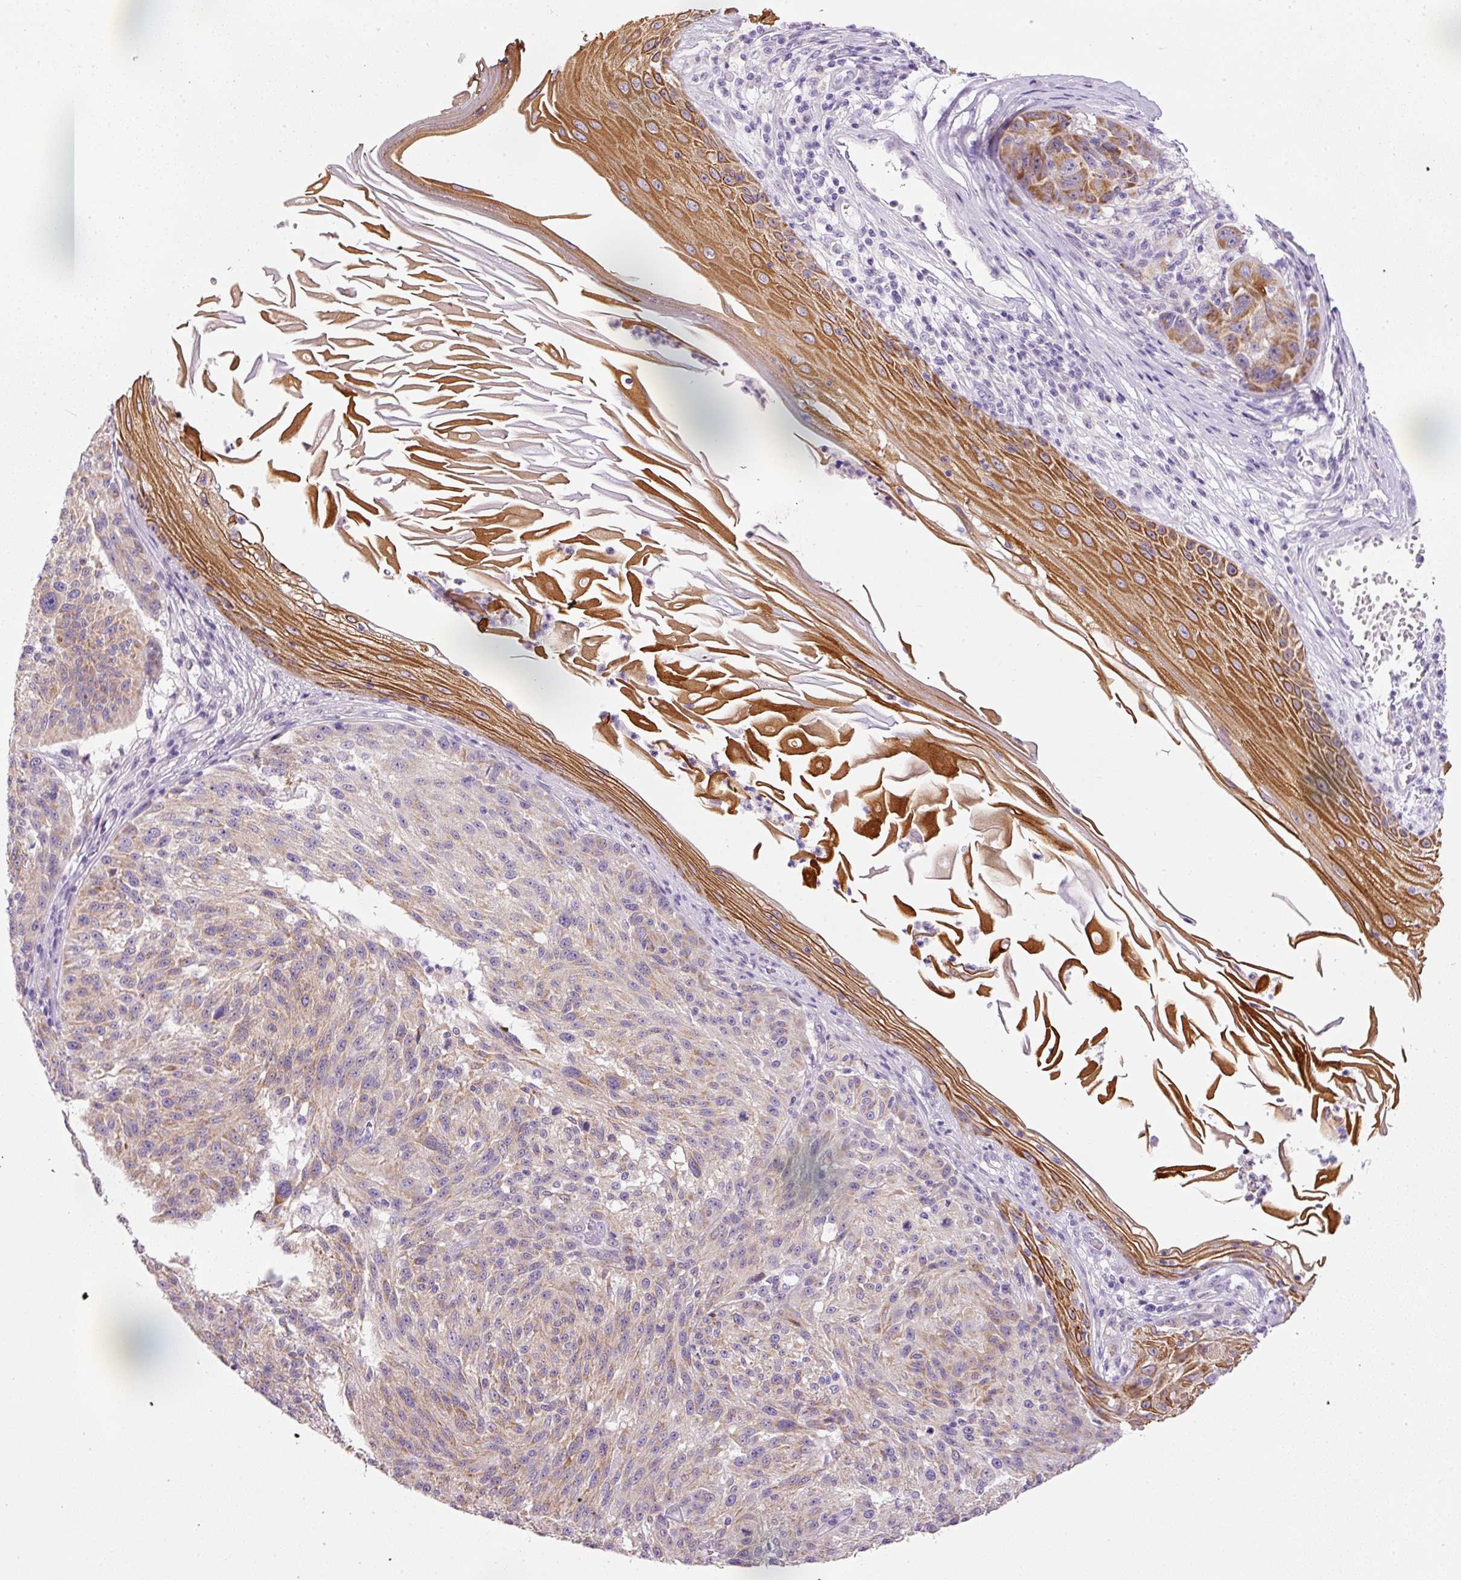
{"staining": {"intensity": "moderate", "quantity": "<25%", "location": "cytoplasmic/membranous"}, "tissue": "melanoma", "cell_type": "Tumor cells", "image_type": "cancer", "snomed": [{"axis": "morphology", "description": "Malignant melanoma, NOS"}, {"axis": "topography", "description": "Skin"}], "caption": "A low amount of moderate cytoplasmic/membranous expression is identified in approximately <25% of tumor cells in melanoma tissue. The protein is shown in brown color, while the nuclei are stained blue.", "gene": "SRC", "patient": {"sex": "male", "age": 53}}